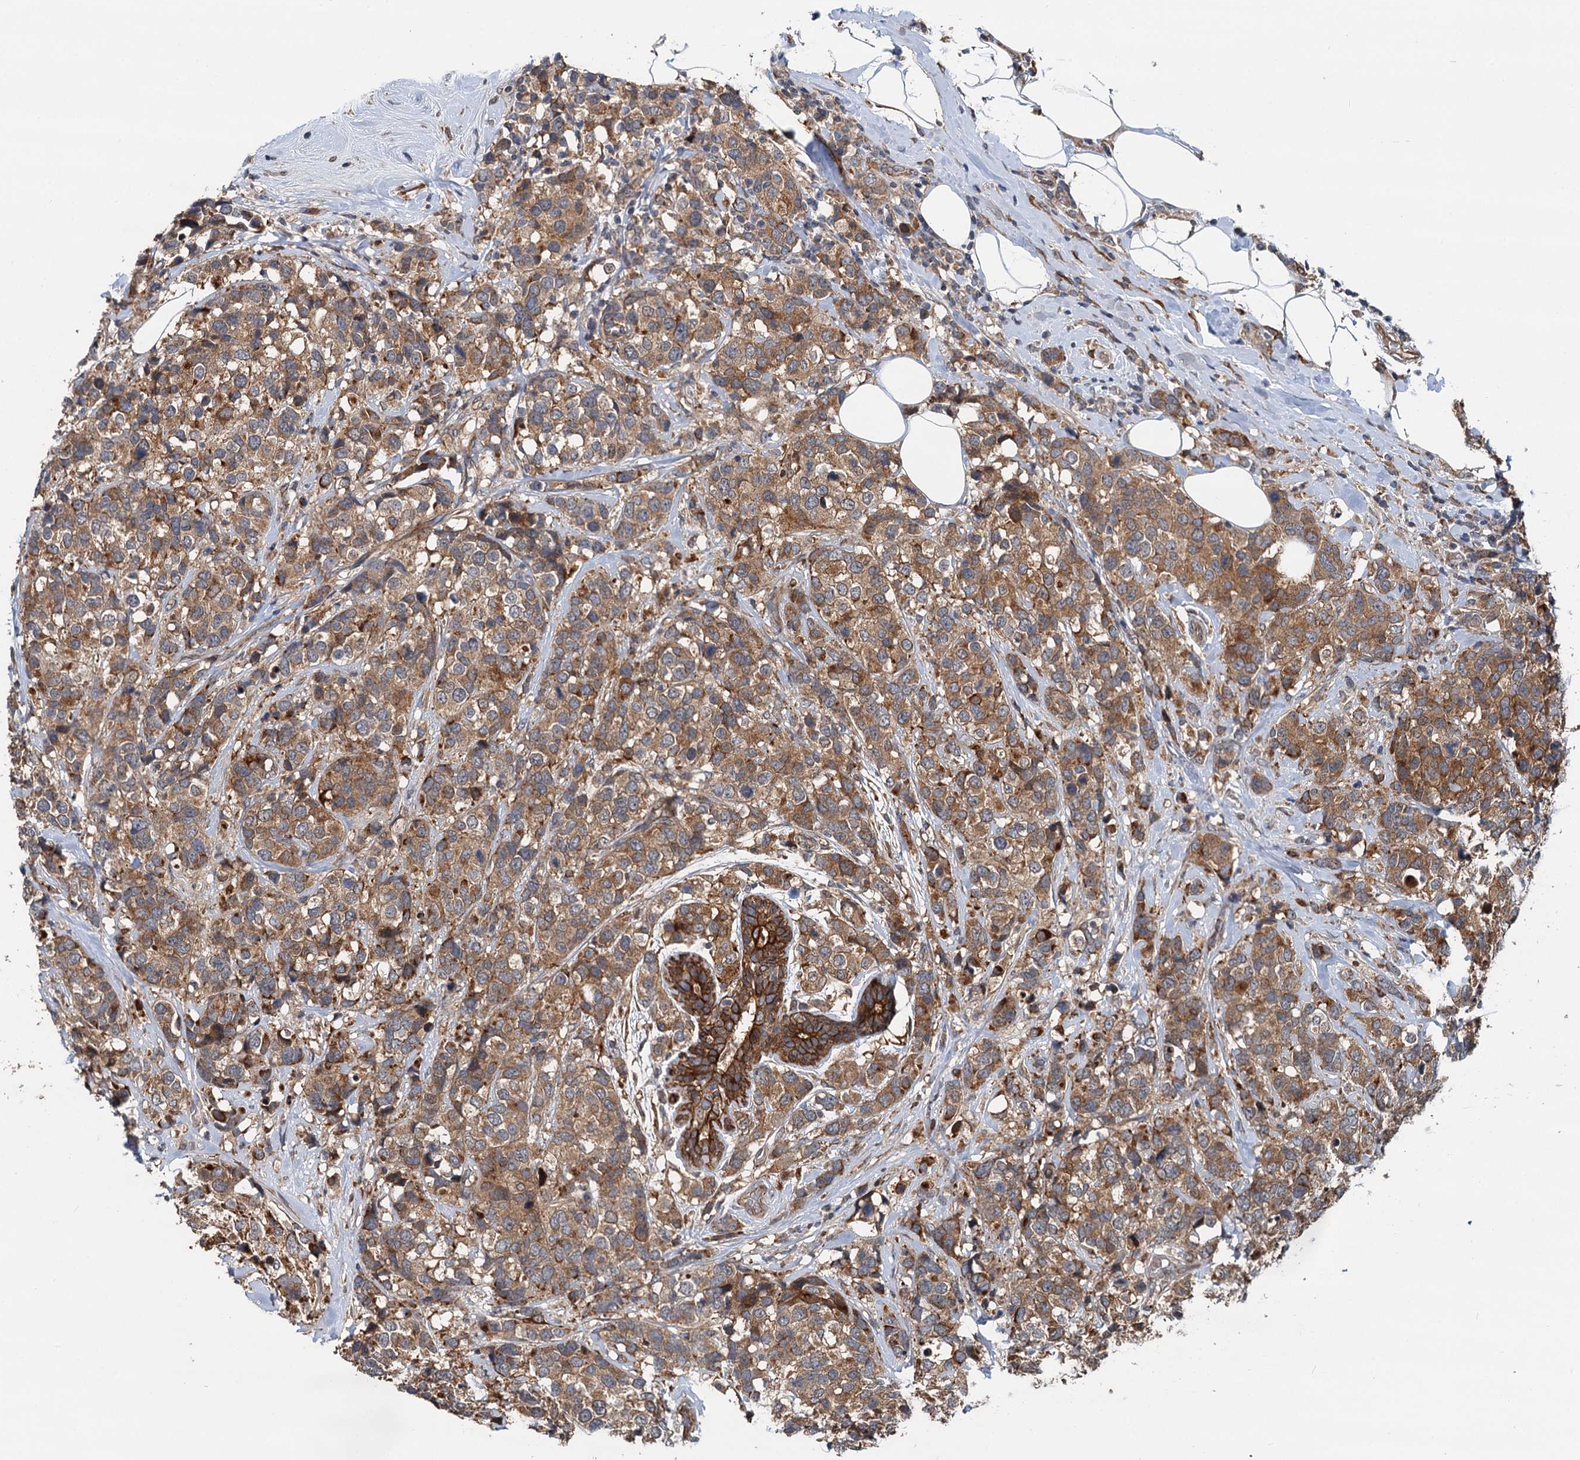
{"staining": {"intensity": "moderate", "quantity": ">75%", "location": "cytoplasmic/membranous"}, "tissue": "breast cancer", "cell_type": "Tumor cells", "image_type": "cancer", "snomed": [{"axis": "morphology", "description": "Lobular carcinoma"}, {"axis": "topography", "description": "Breast"}], "caption": "Immunohistochemistry image of neoplastic tissue: human breast cancer stained using IHC demonstrates medium levels of moderate protein expression localized specifically in the cytoplasmic/membranous of tumor cells, appearing as a cytoplasmic/membranous brown color.", "gene": "LRRK2", "patient": {"sex": "female", "age": 59}}